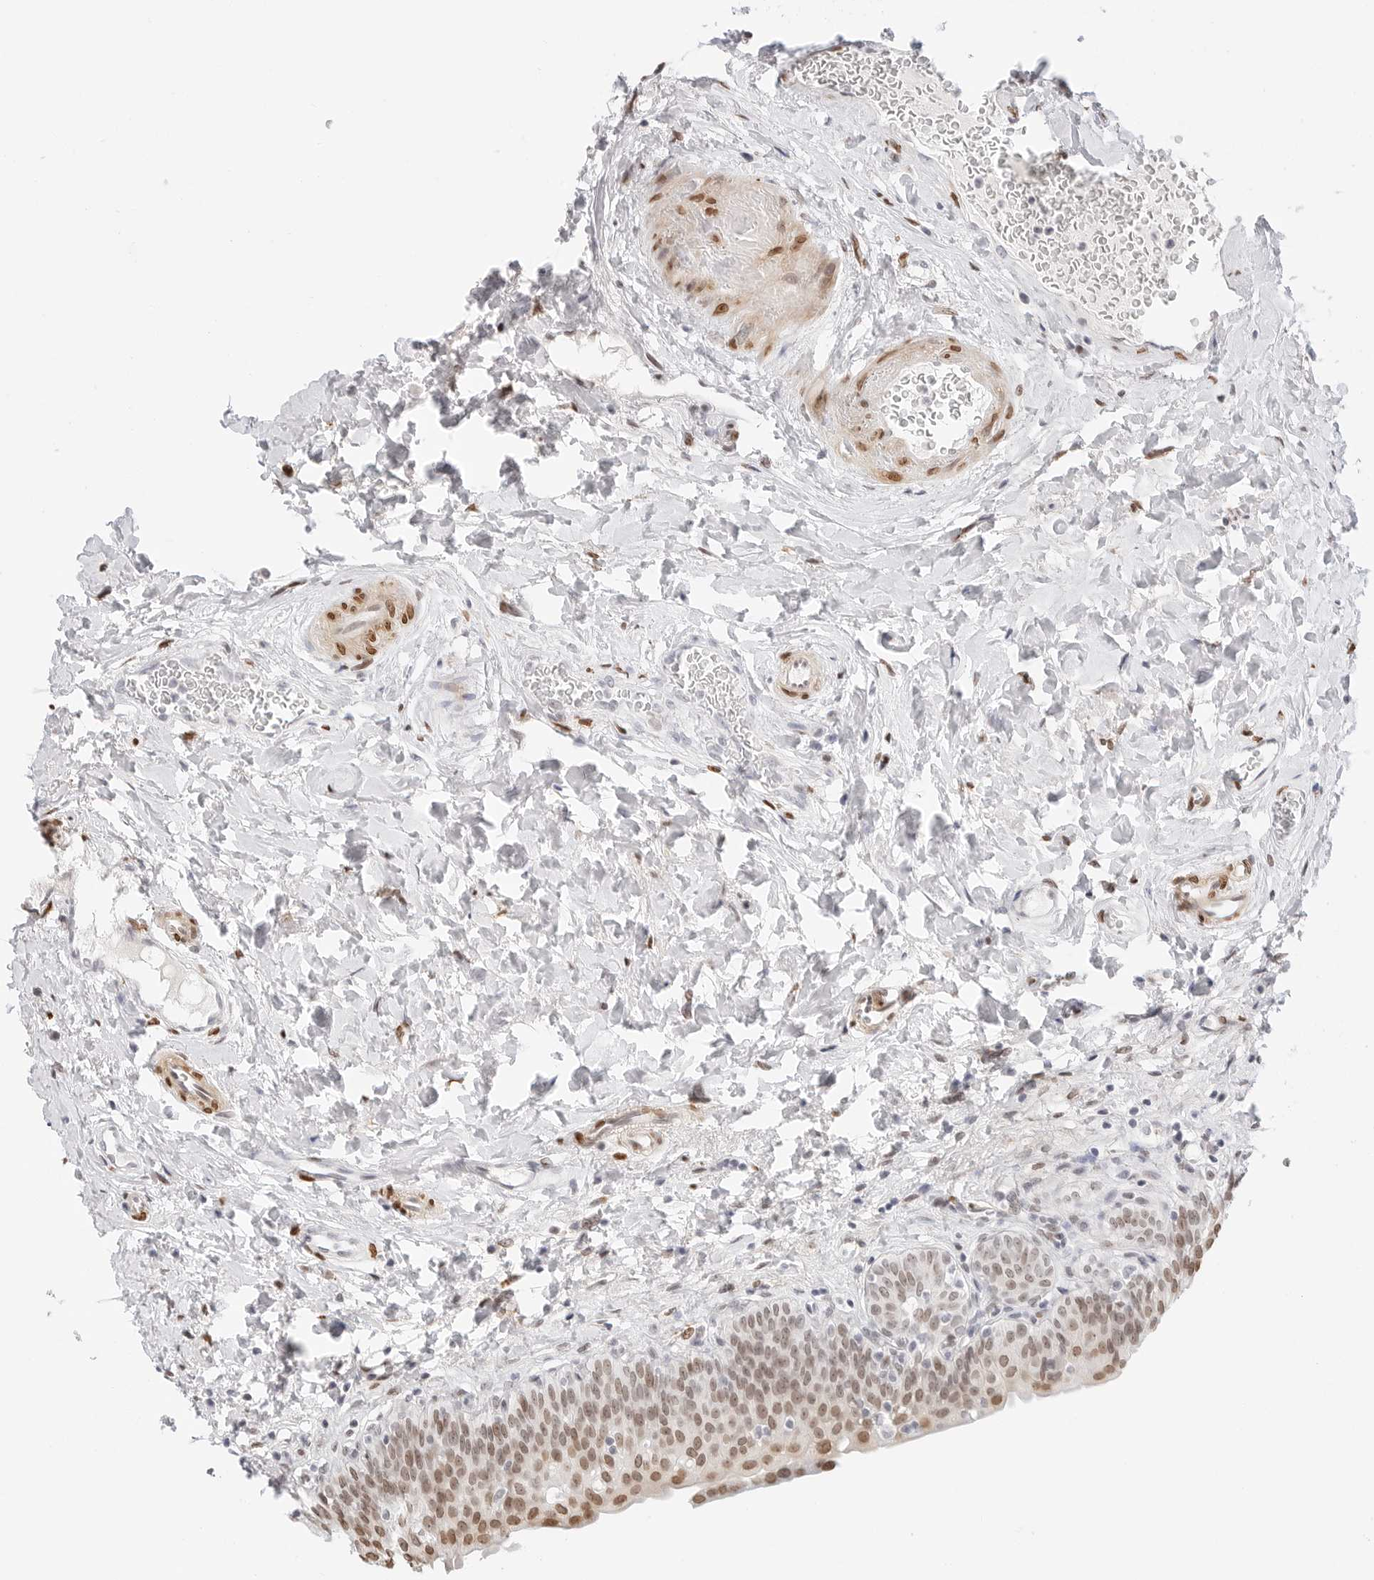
{"staining": {"intensity": "moderate", "quantity": "25%-75%", "location": "nuclear"}, "tissue": "urinary bladder", "cell_type": "Urothelial cells", "image_type": "normal", "snomed": [{"axis": "morphology", "description": "Normal tissue, NOS"}, {"axis": "topography", "description": "Urinary bladder"}], "caption": "Protein expression analysis of normal urinary bladder exhibits moderate nuclear expression in about 25%-75% of urothelial cells.", "gene": "SPIDR", "patient": {"sex": "male", "age": 83}}